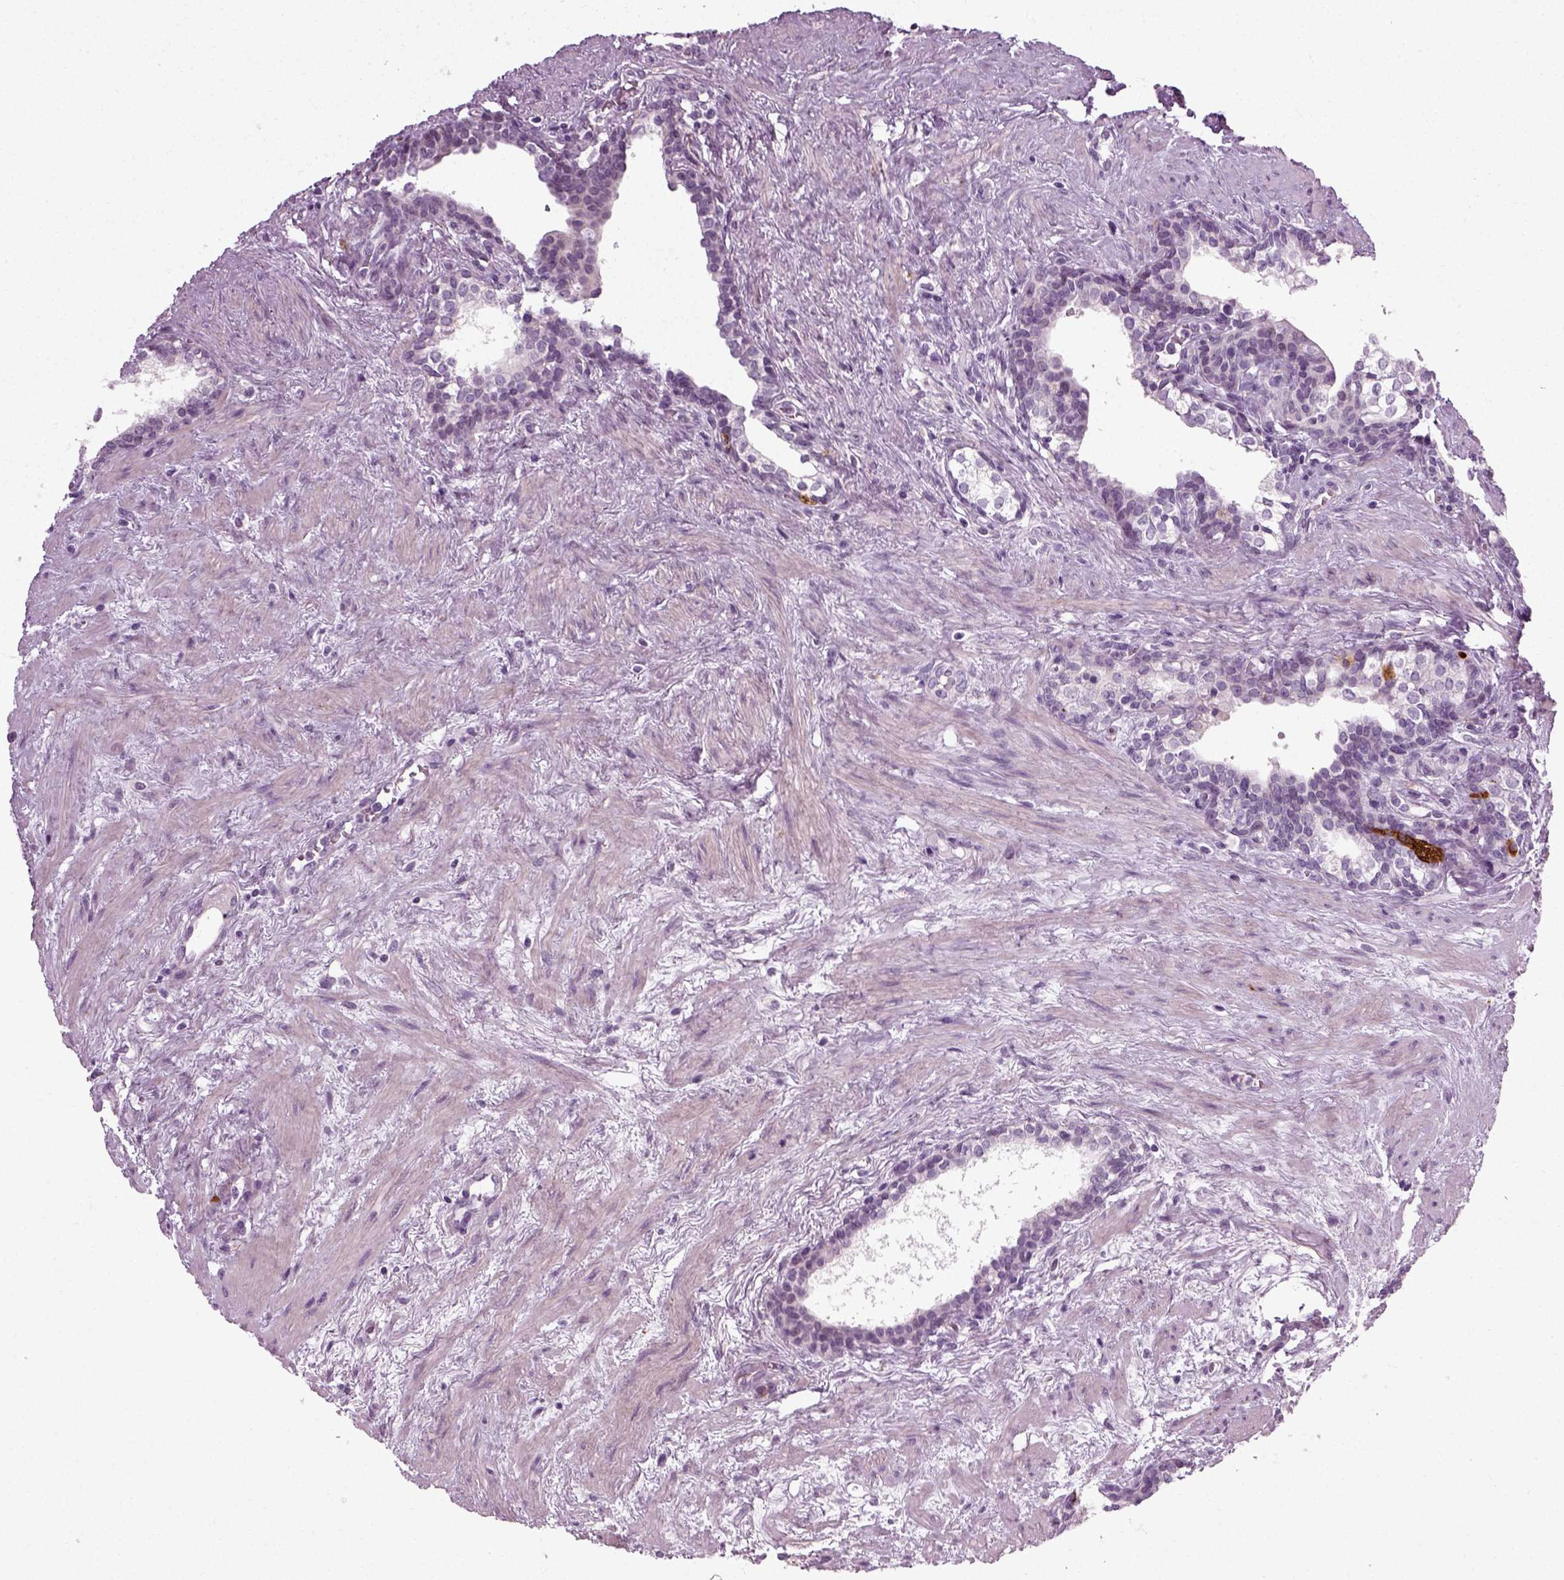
{"staining": {"intensity": "negative", "quantity": "none", "location": "none"}, "tissue": "prostate cancer", "cell_type": "Tumor cells", "image_type": "cancer", "snomed": [{"axis": "morphology", "description": "Adenocarcinoma, NOS"}, {"axis": "morphology", "description": "Adenocarcinoma, High grade"}, {"axis": "topography", "description": "Prostate"}], "caption": "High power microscopy image of an immunohistochemistry (IHC) image of prostate adenocarcinoma, revealing no significant expression in tumor cells.", "gene": "SCG5", "patient": {"sex": "male", "age": 61}}